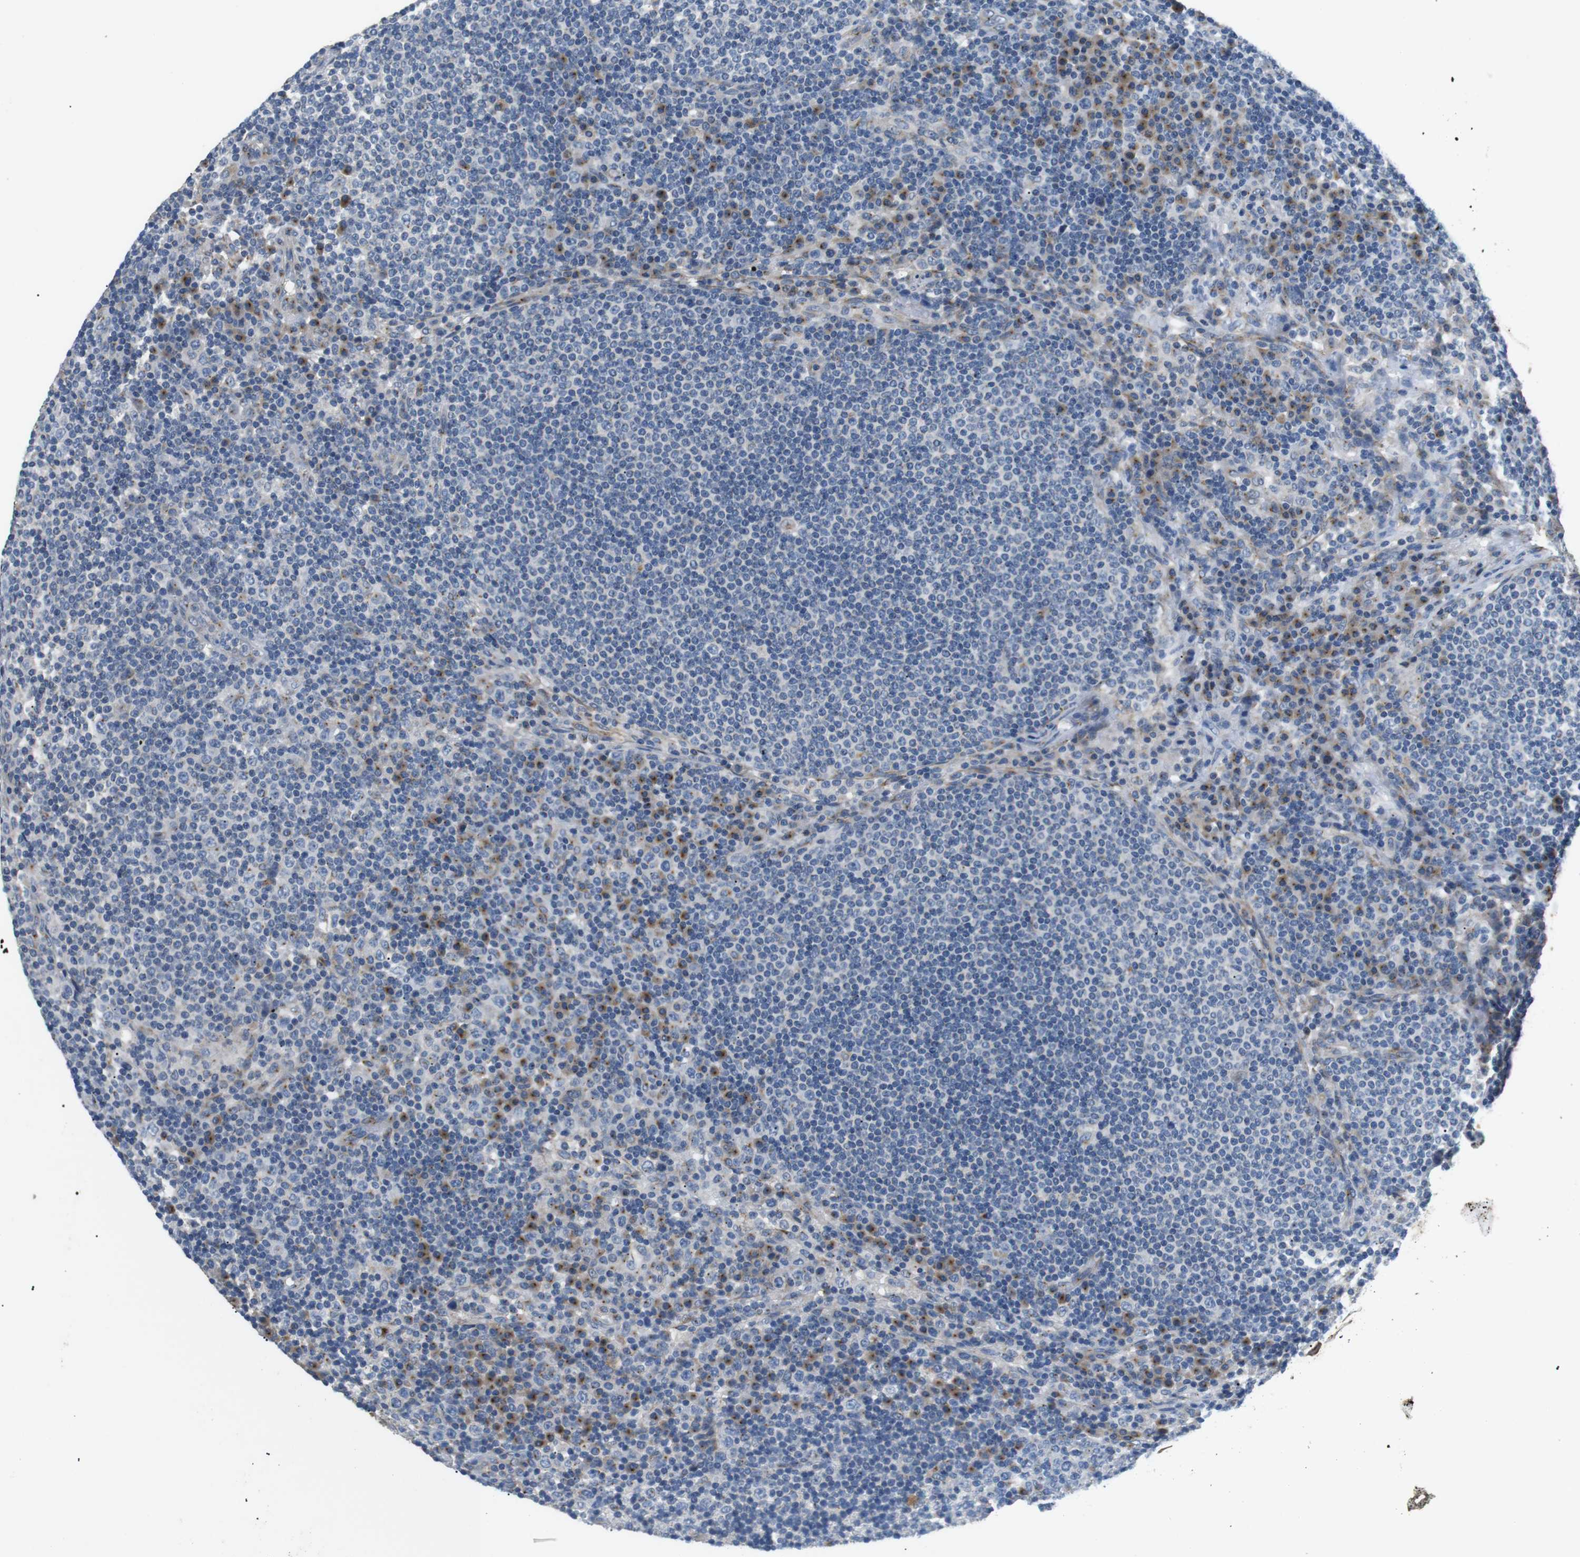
{"staining": {"intensity": "negative", "quantity": "none", "location": "none"}, "tissue": "lymph node", "cell_type": "Germinal center cells", "image_type": "normal", "snomed": [{"axis": "morphology", "description": "Normal tissue, NOS"}, {"axis": "topography", "description": "Lymph node"}], "caption": "Germinal center cells are negative for protein expression in normal human lymph node.", "gene": "UNC5CL", "patient": {"sex": "female", "age": 53}}